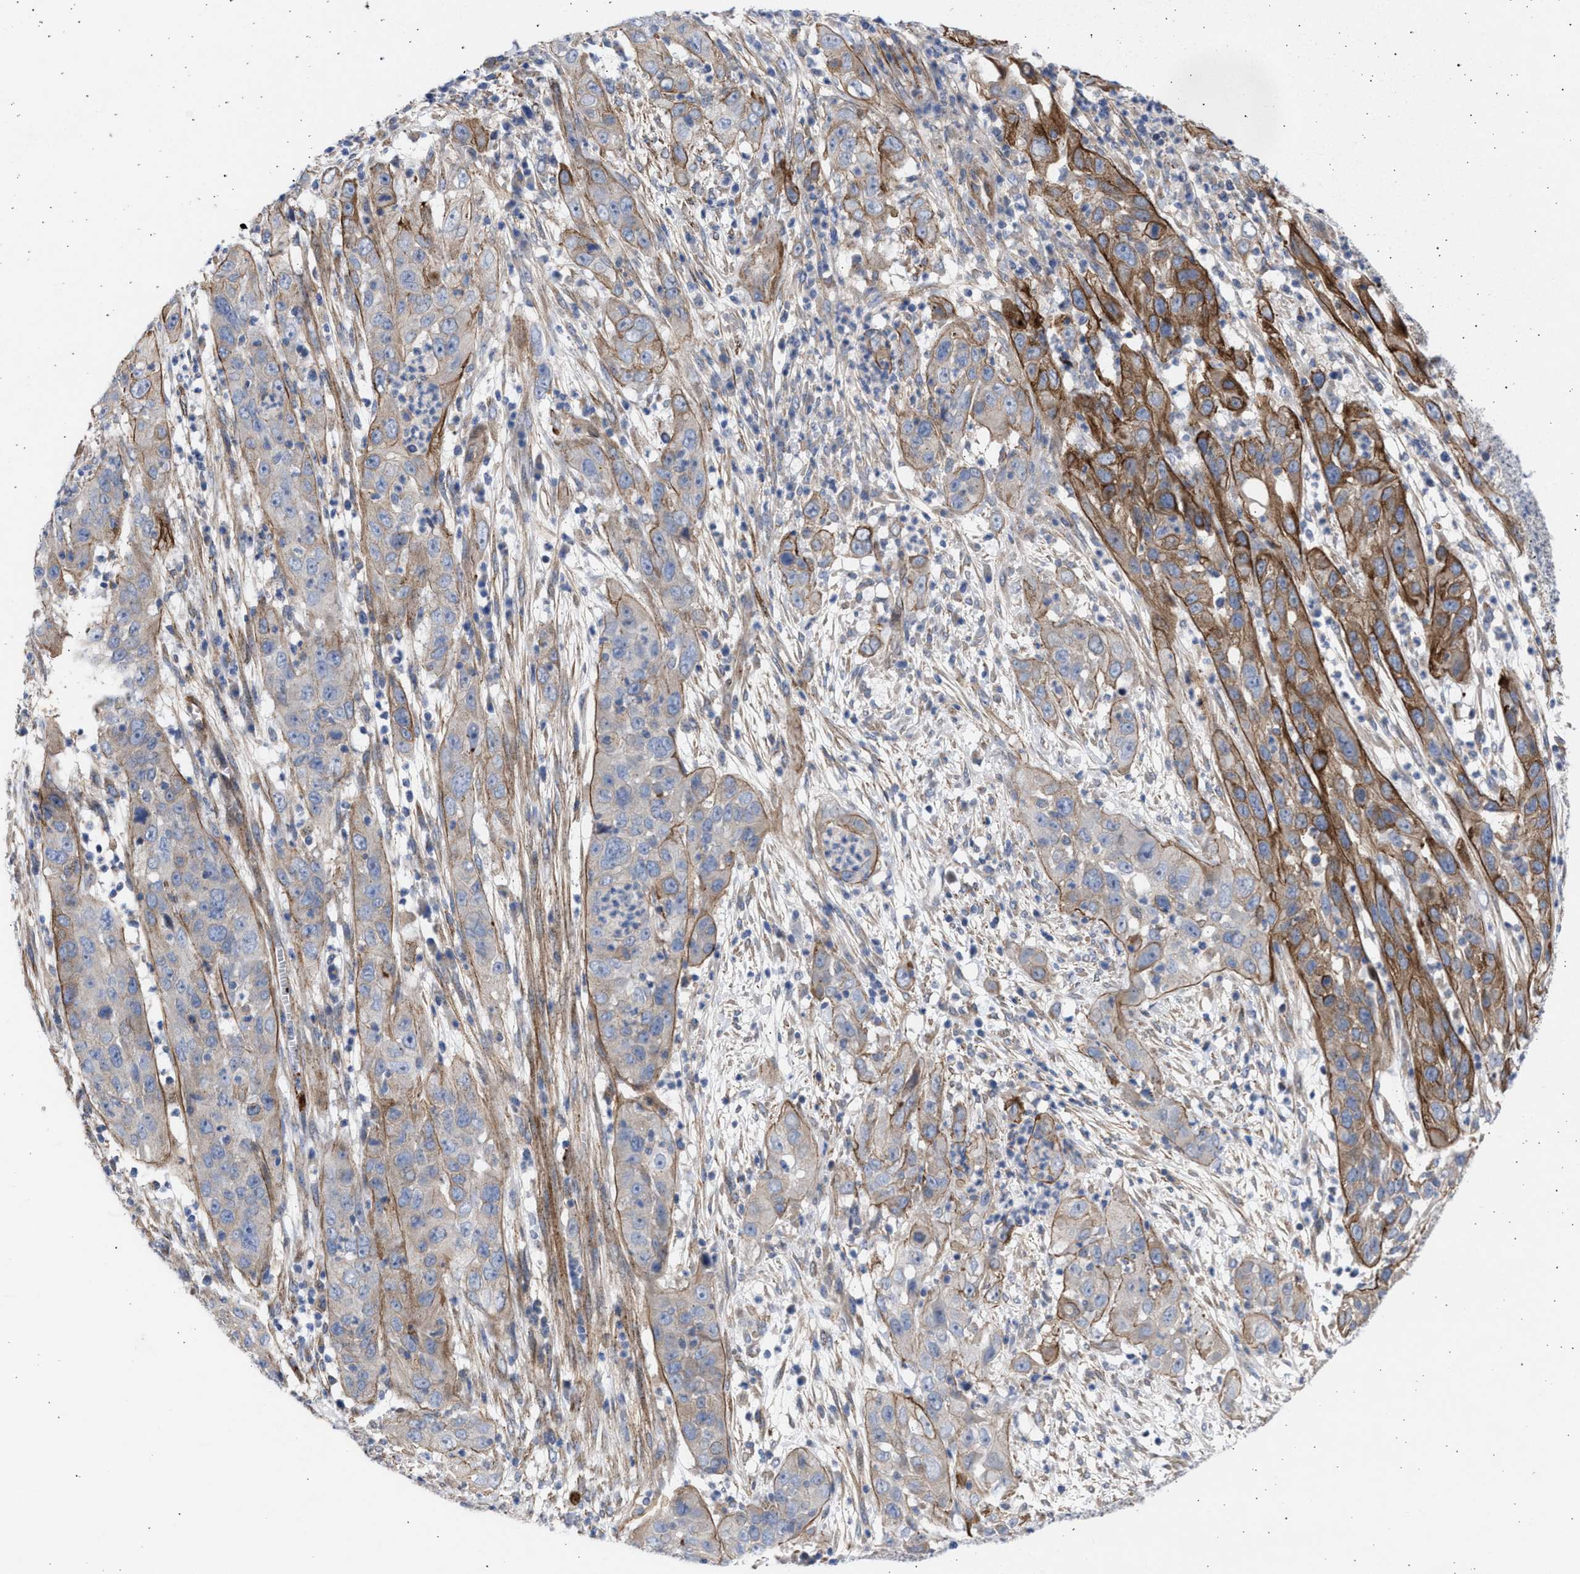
{"staining": {"intensity": "moderate", "quantity": "<25%", "location": "cytoplasmic/membranous"}, "tissue": "cervical cancer", "cell_type": "Tumor cells", "image_type": "cancer", "snomed": [{"axis": "morphology", "description": "Squamous cell carcinoma, NOS"}, {"axis": "topography", "description": "Cervix"}], "caption": "DAB immunohistochemical staining of cervical cancer shows moderate cytoplasmic/membranous protein positivity in about <25% of tumor cells.", "gene": "NBR1", "patient": {"sex": "female", "age": 32}}